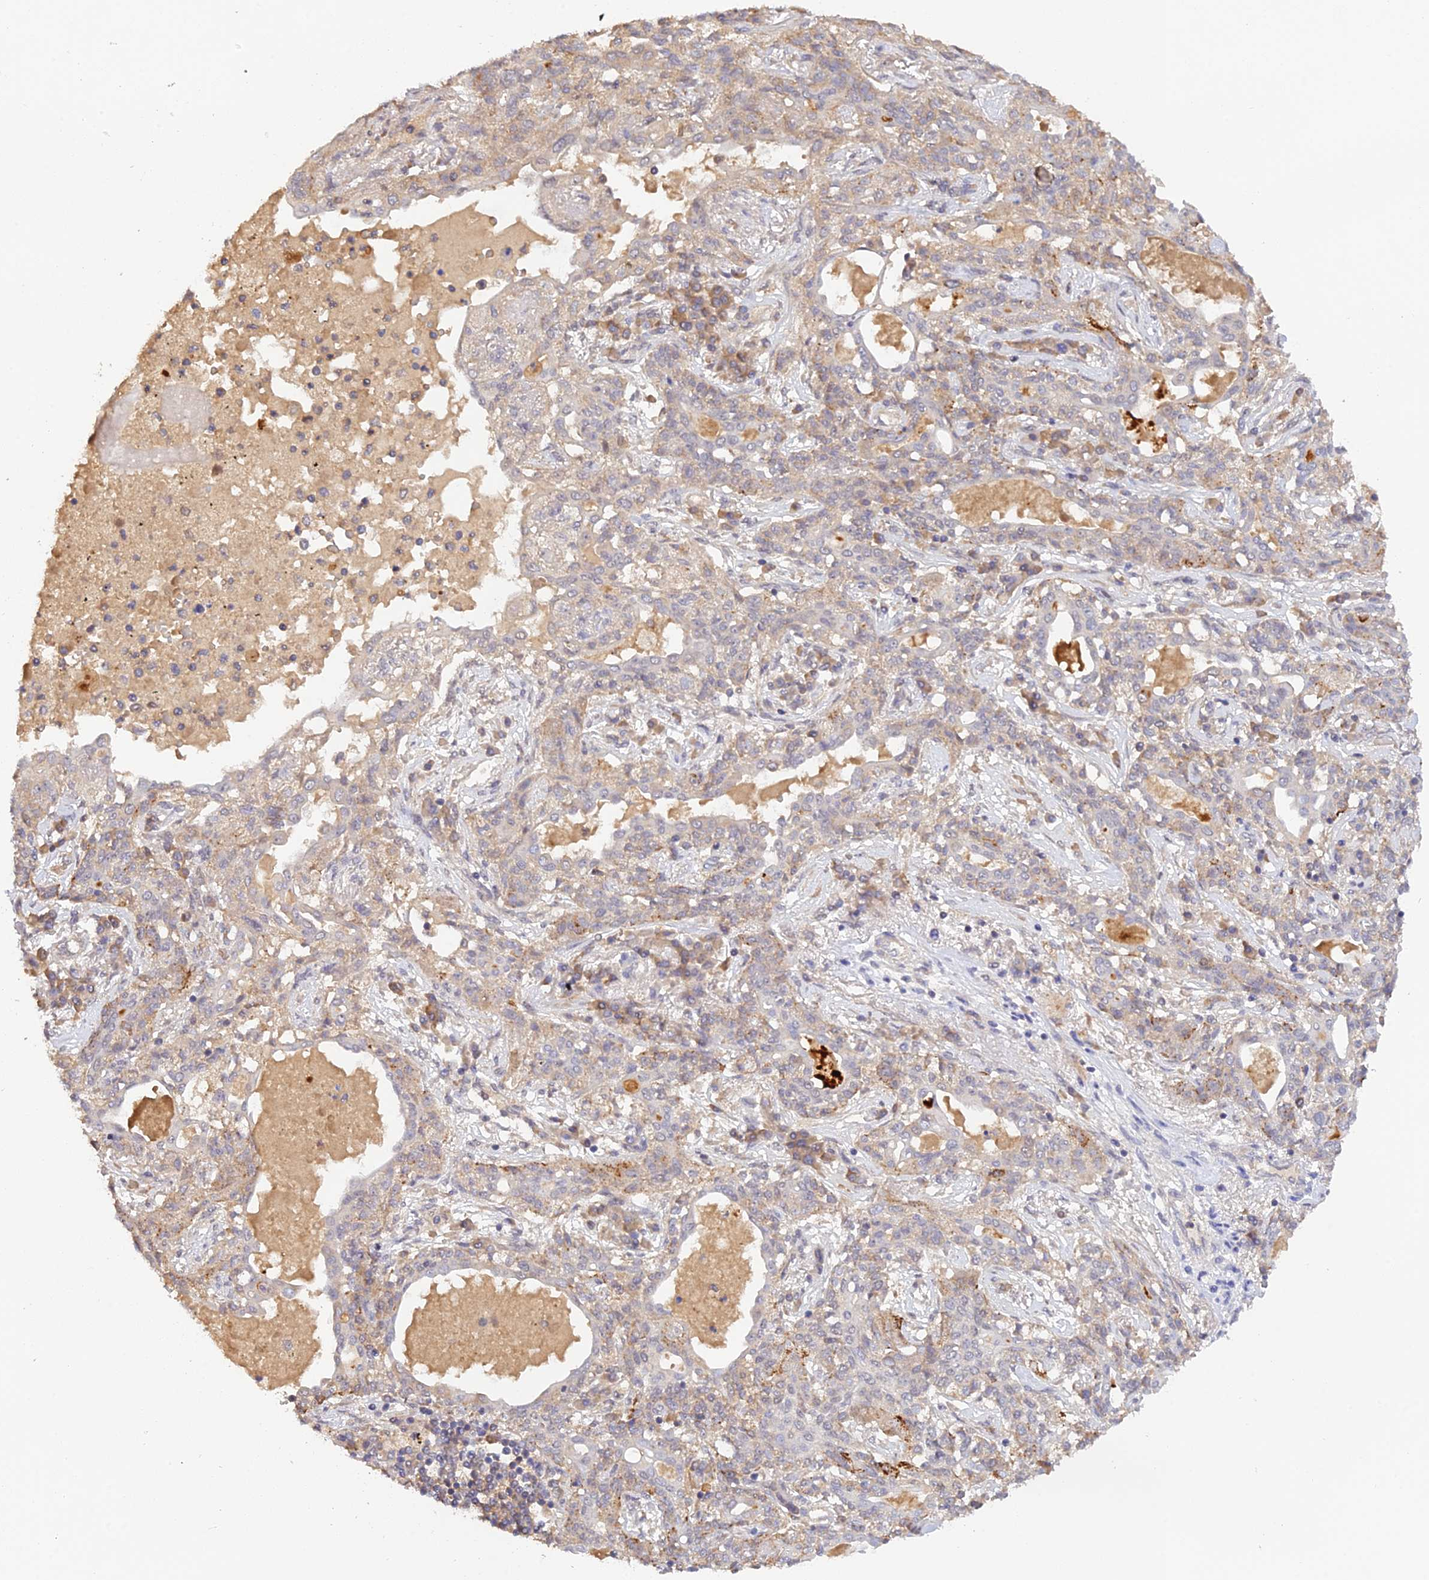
{"staining": {"intensity": "negative", "quantity": "none", "location": "none"}, "tissue": "lung cancer", "cell_type": "Tumor cells", "image_type": "cancer", "snomed": [{"axis": "morphology", "description": "Squamous cell carcinoma, NOS"}, {"axis": "topography", "description": "Lung"}], "caption": "A micrograph of human lung cancer is negative for staining in tumor cells.", "gene": "ZNF436", "patient": {"sex": "female", "age": 70}}